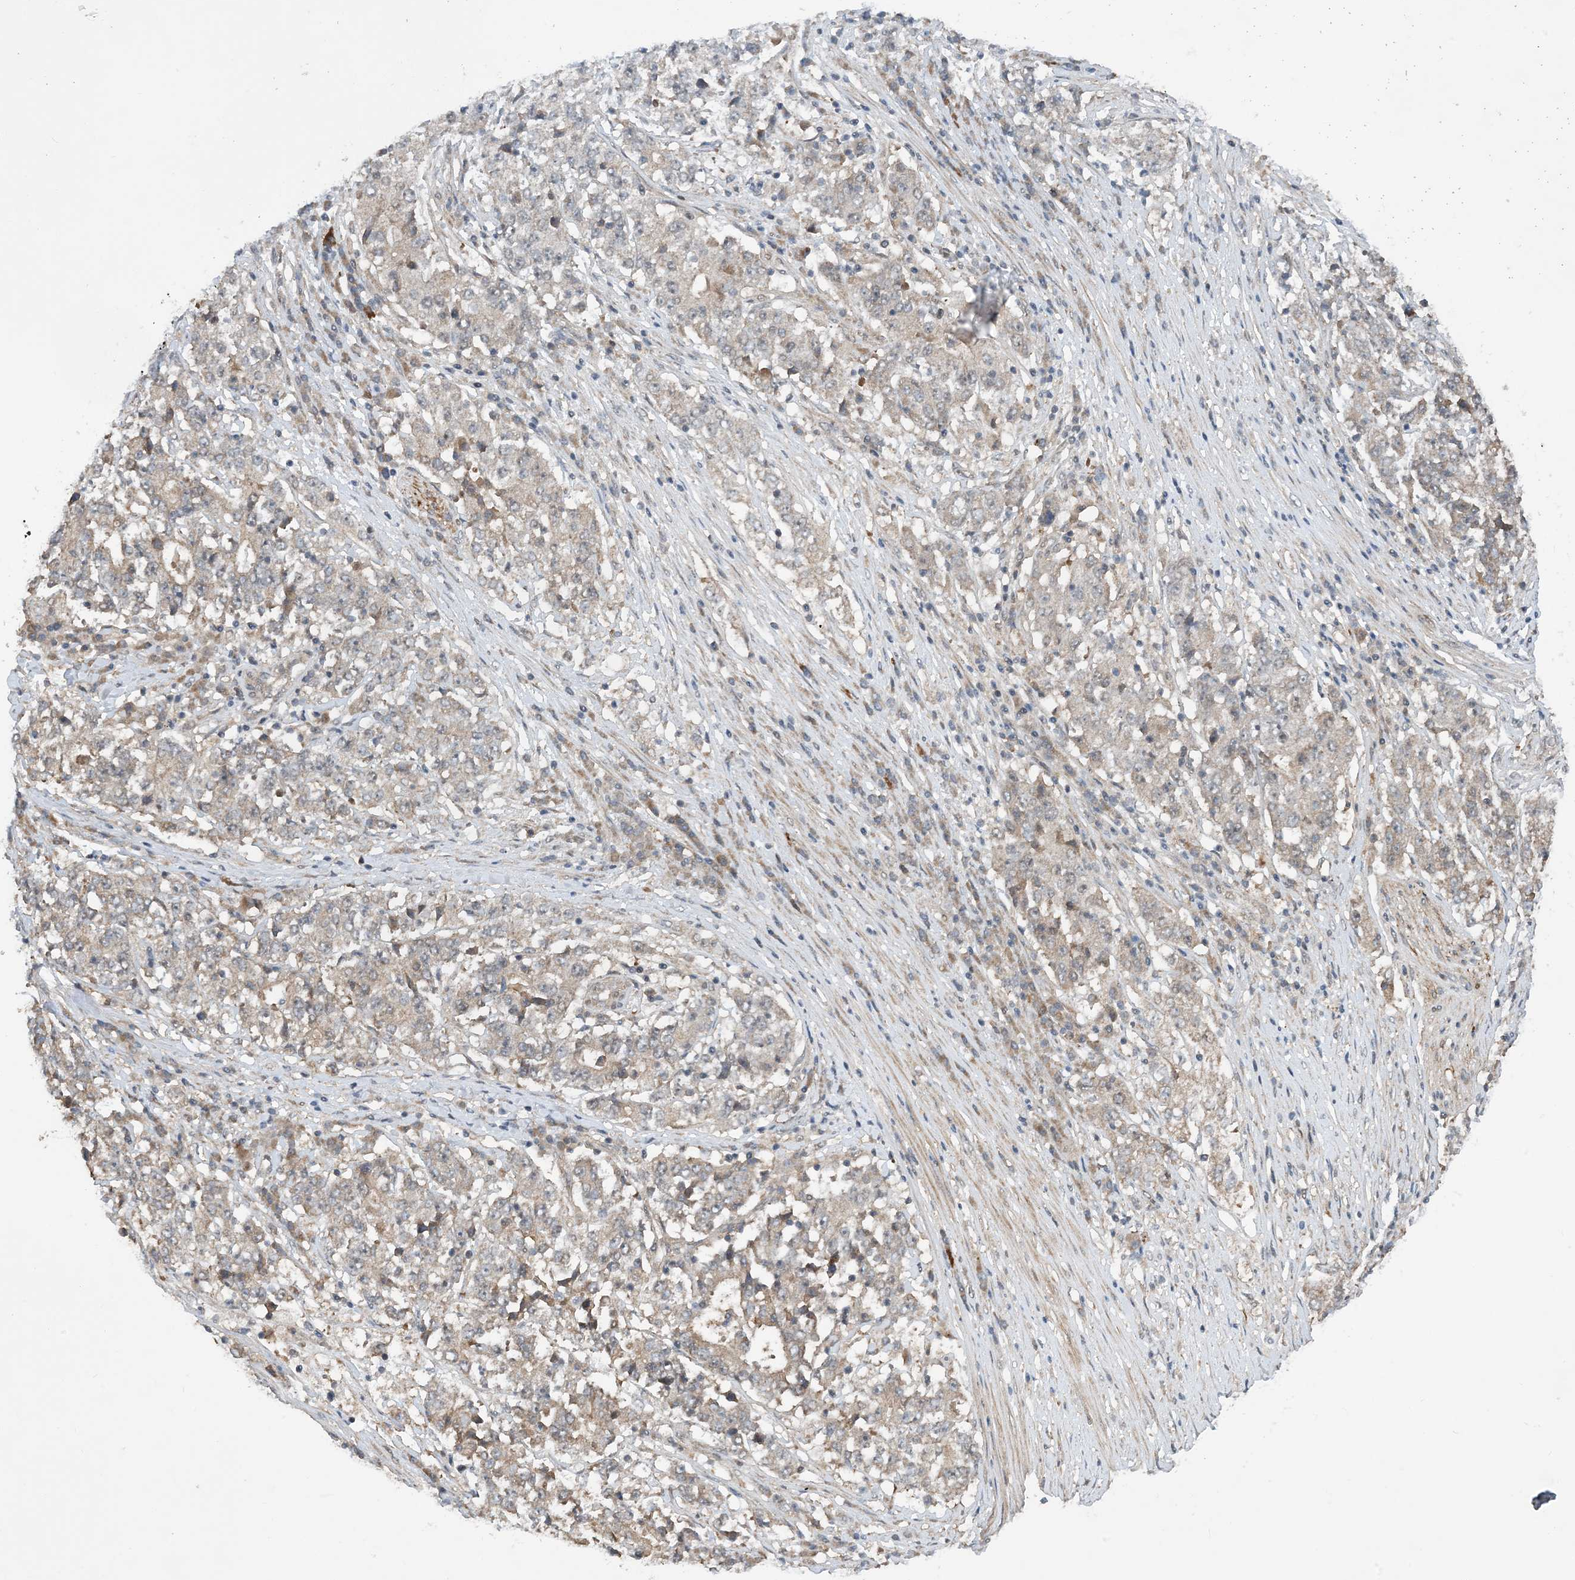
{"staining": {"intensity": "weak", "quantity": "25%-75%", "location": "cytoplasmic/membranous"}, "tissue": "stomach cancer", "cell_type": "Tumor cells", "image_type": "cancer", "snomed": [{"axis": "morphology", "description": "Adenocarcinoma, NOS"}, {"axis": "topography", "description": "Stomach"}], "caption": "IHC (DAB (3,3'-diaminobenzidine)) staining of human adenocarcinoma (stomach) demonstrates weak cytoplasmic/membranous protein expression in approximately 25%-75% of tumor cells.", "gene": "HEMK1", "patient": {"sex": "male", "age": 59}}